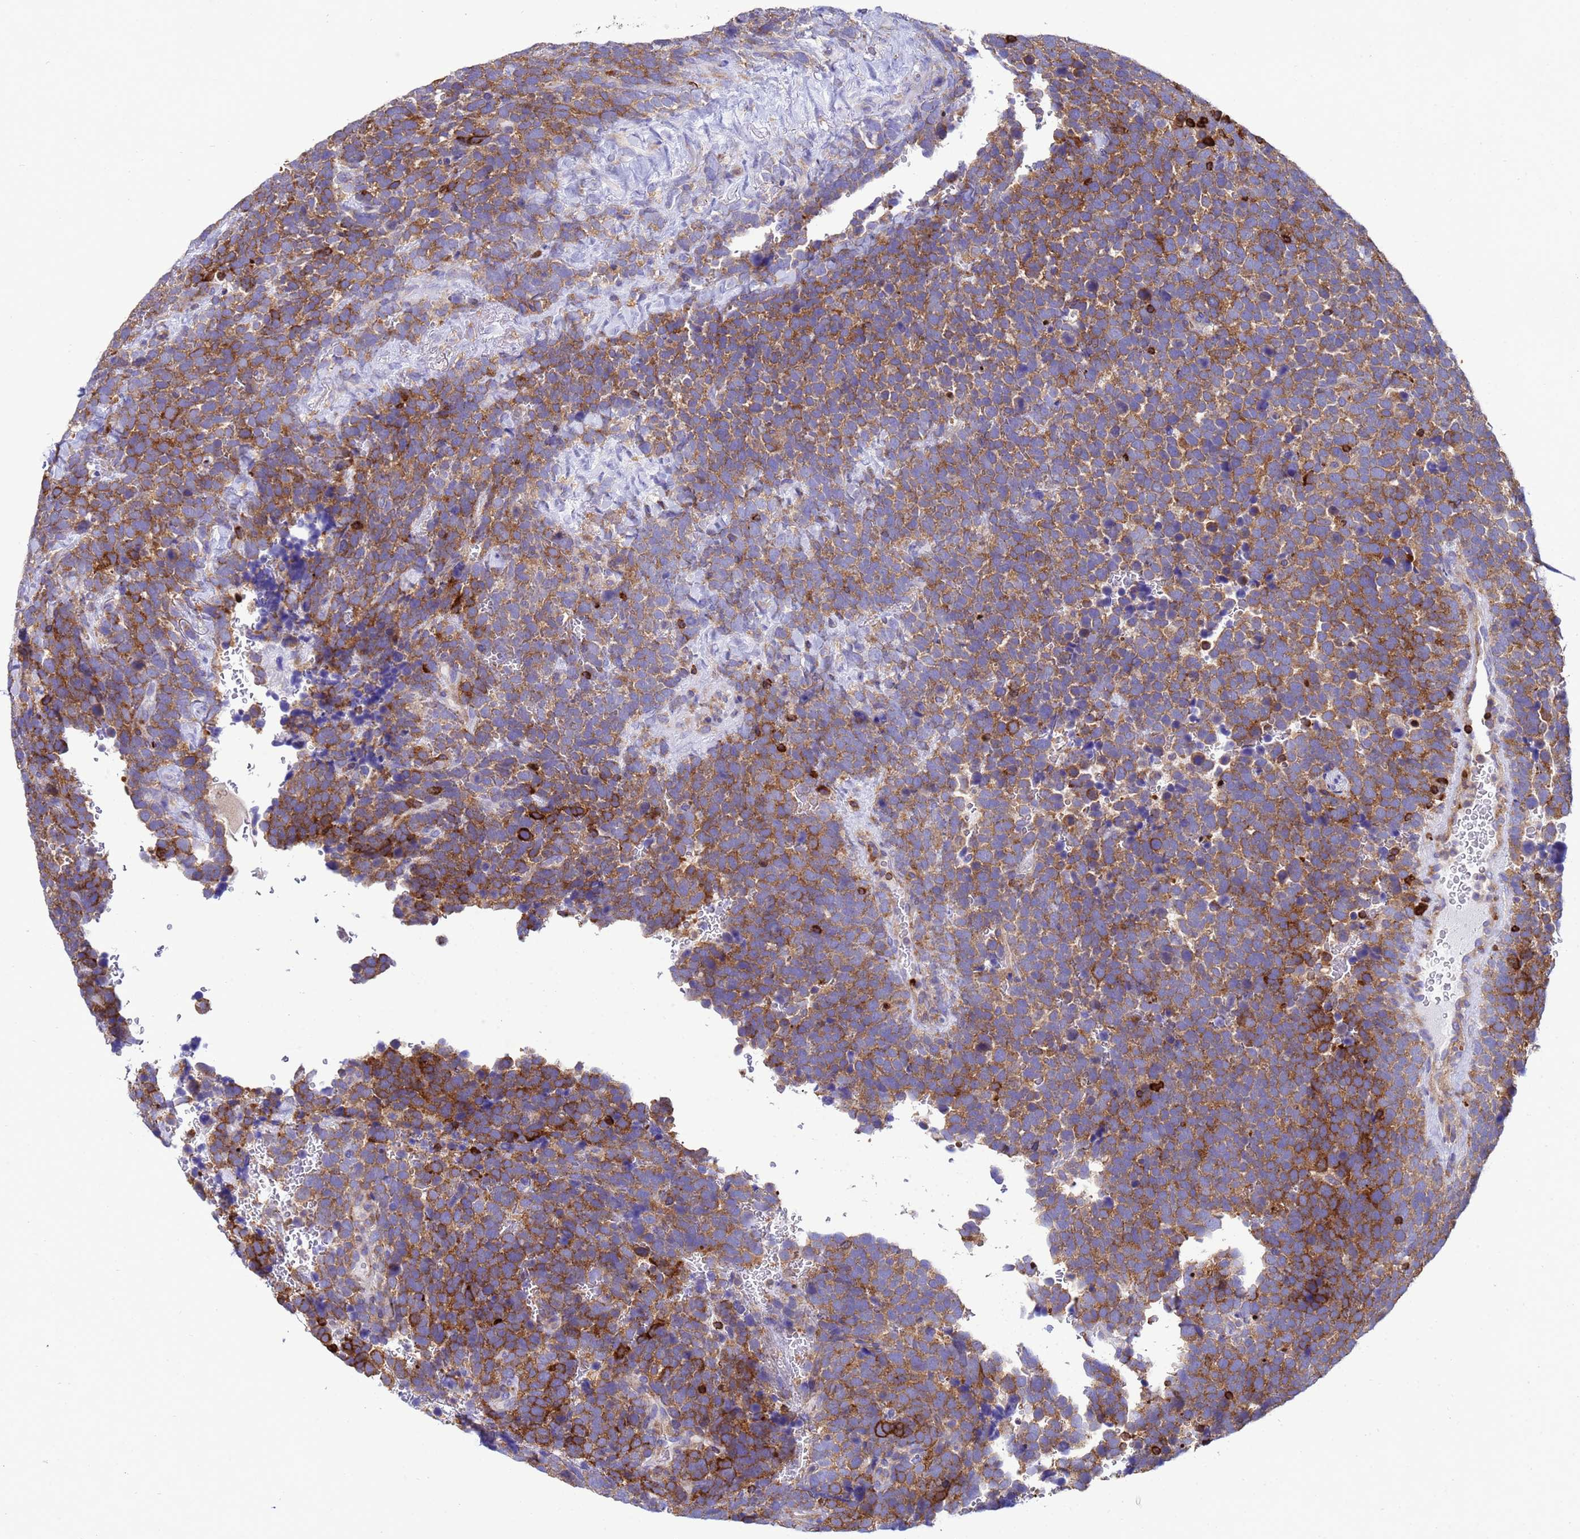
{"staining": {"intensity": "moderate", "quantity": ">75%", "location": "cytoplasmic/membranous"}, "tissue": "urothelial cancer", "cell_type": "Tumor cells", "image_type": "cancer", "snomed": [{"axis": "morphology", "description": "Urothelial carcinoma, High grade"}, {"axis": "topography", "description": "Urinary bladder"}], "caption": "High-power microscopy captured an IHC image of high-grade urothelial carcinoma, revealing moderate cytoplasmic/membranous staining in approximately >75% of tumor cells. The protein of interest is stained brown, and the nuclei are stained in blue (DAB IHC with brightfield microscopy, high magnification).", "gene": "EZR", "patient": {"sex": "female", "age": 82}}